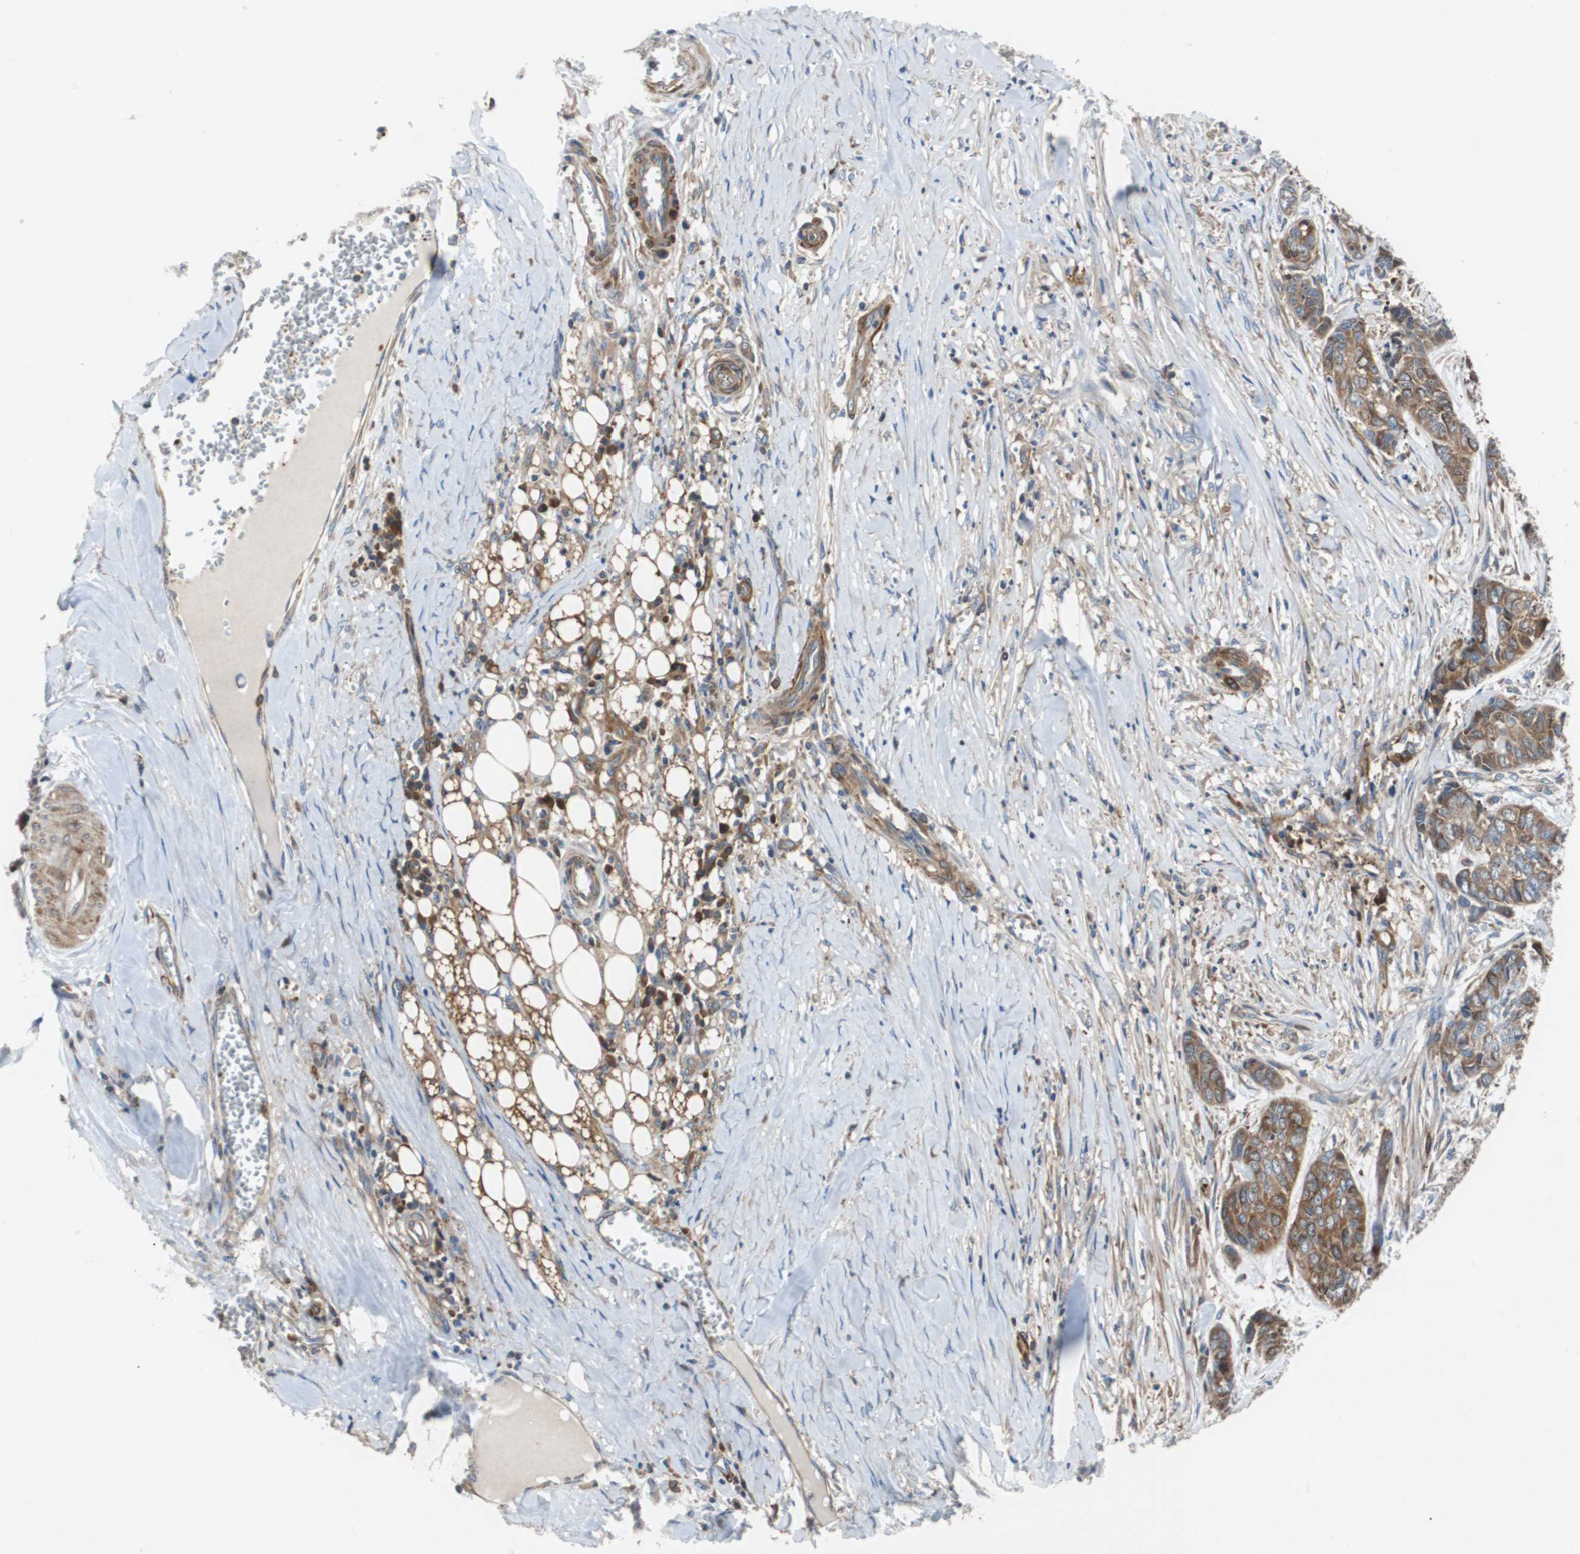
{"staining": {"intensity": "strong", "quantity": ">75%", "location": "cytoplasmic/membranous"}, "tissue": "skin cancer", "cell_type": "Tumor cells", "image_type": "cancer", "snomed": [{"axis": "morphology", "description": "Basal cell carcinoma"}, {"axis": "topography", "description": "Skin"}], "caption": "Immunohistochemistry of human skin cancer displays high levels of strong cytoplasmic/membranous expression in approximately >75% of tumor cells.", "gene": "GYS1", "patient": {"sex": "female", "age": 64}}